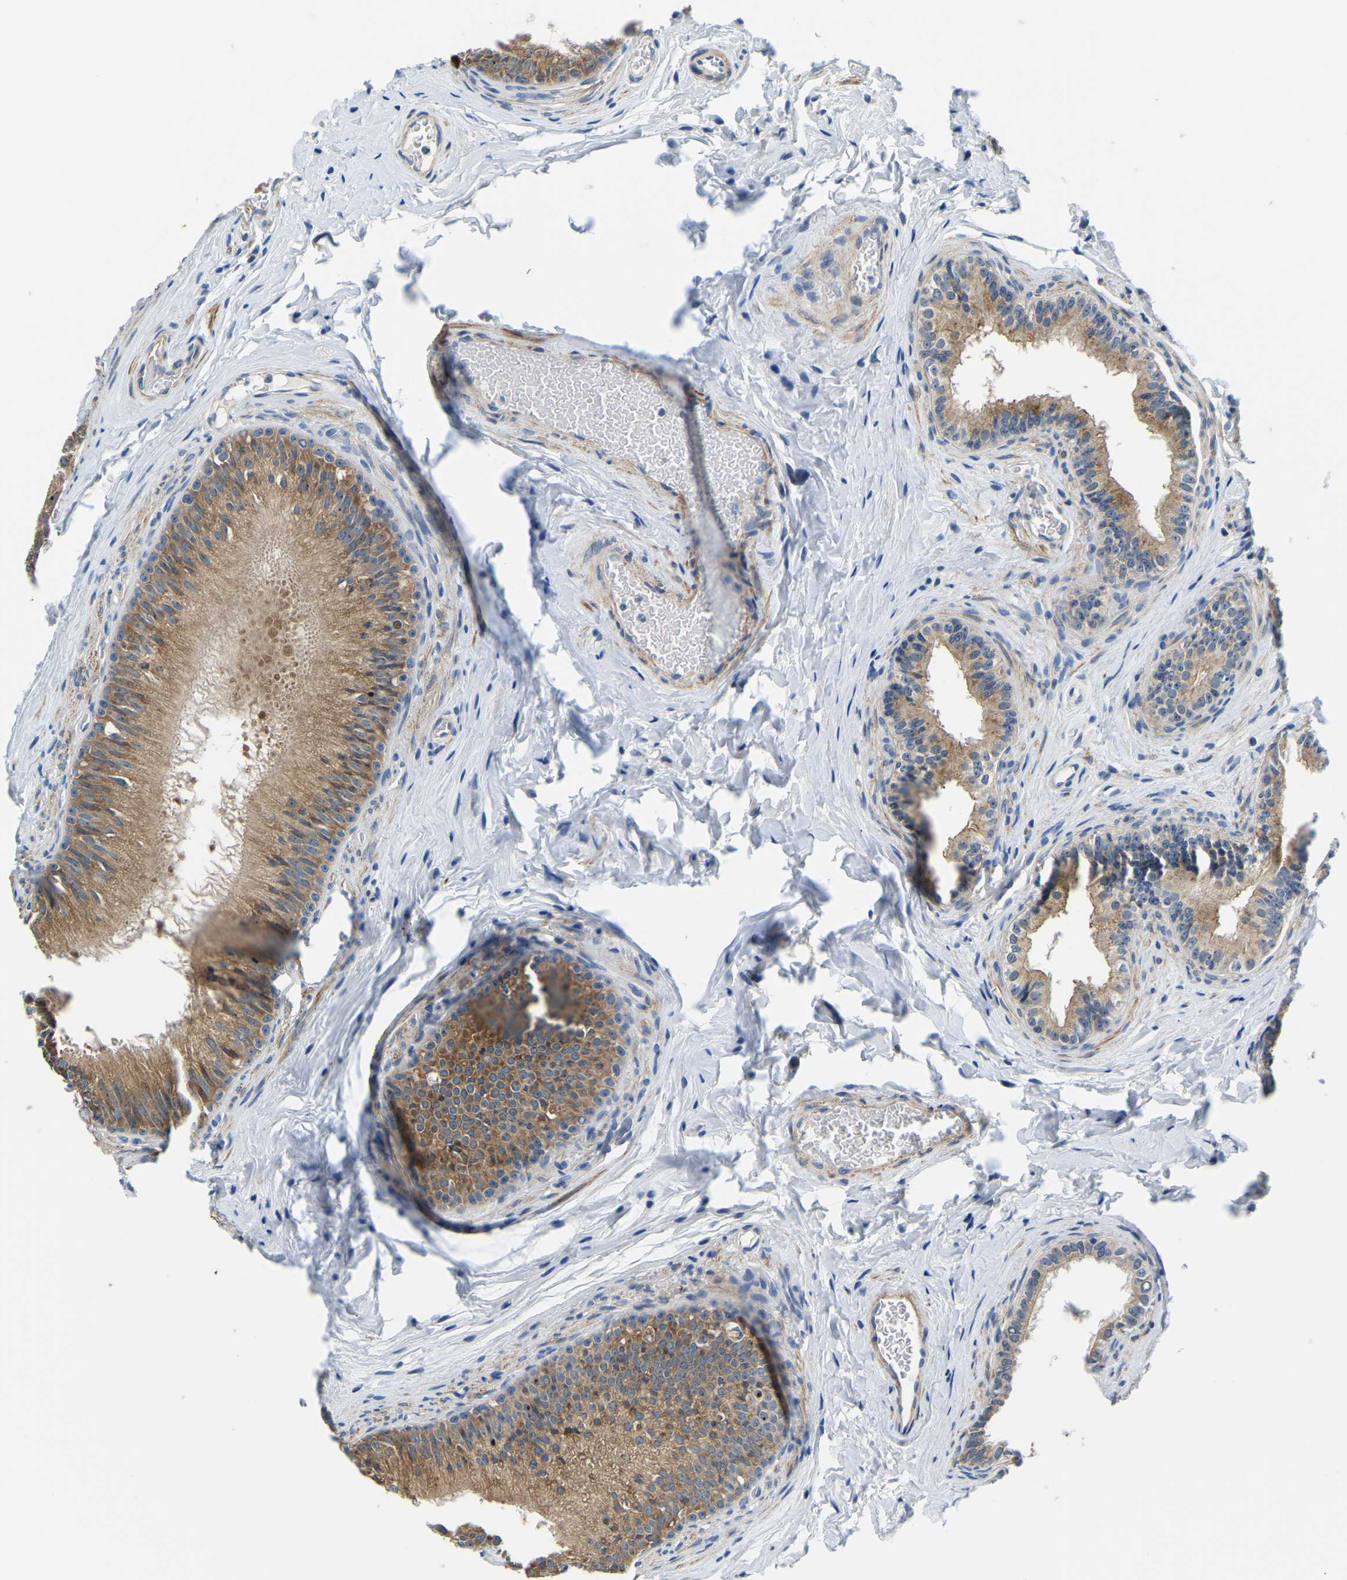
{"staining": {"intensity": "moderate", "quantity": ">75%", "location": "cytoplasmic/membranous"}, "tissue": "epididymis", "cell_type": "Glandular cells", "image_type": "normal", "snomed": [{"axis": "morphology", "description": "Normal tissue, NOS"}, {"axis": "topography", "description": "Testis"}, {"axis": "topography", "description": "Epididymis"}], "caption": "Protein analysis of benign epididymis shows moderate cytoplasmic/membranous expression in approximately >75% of glandular cells.", "gene": "LIAS", "patient": {"sex": "male", "age": 36}}